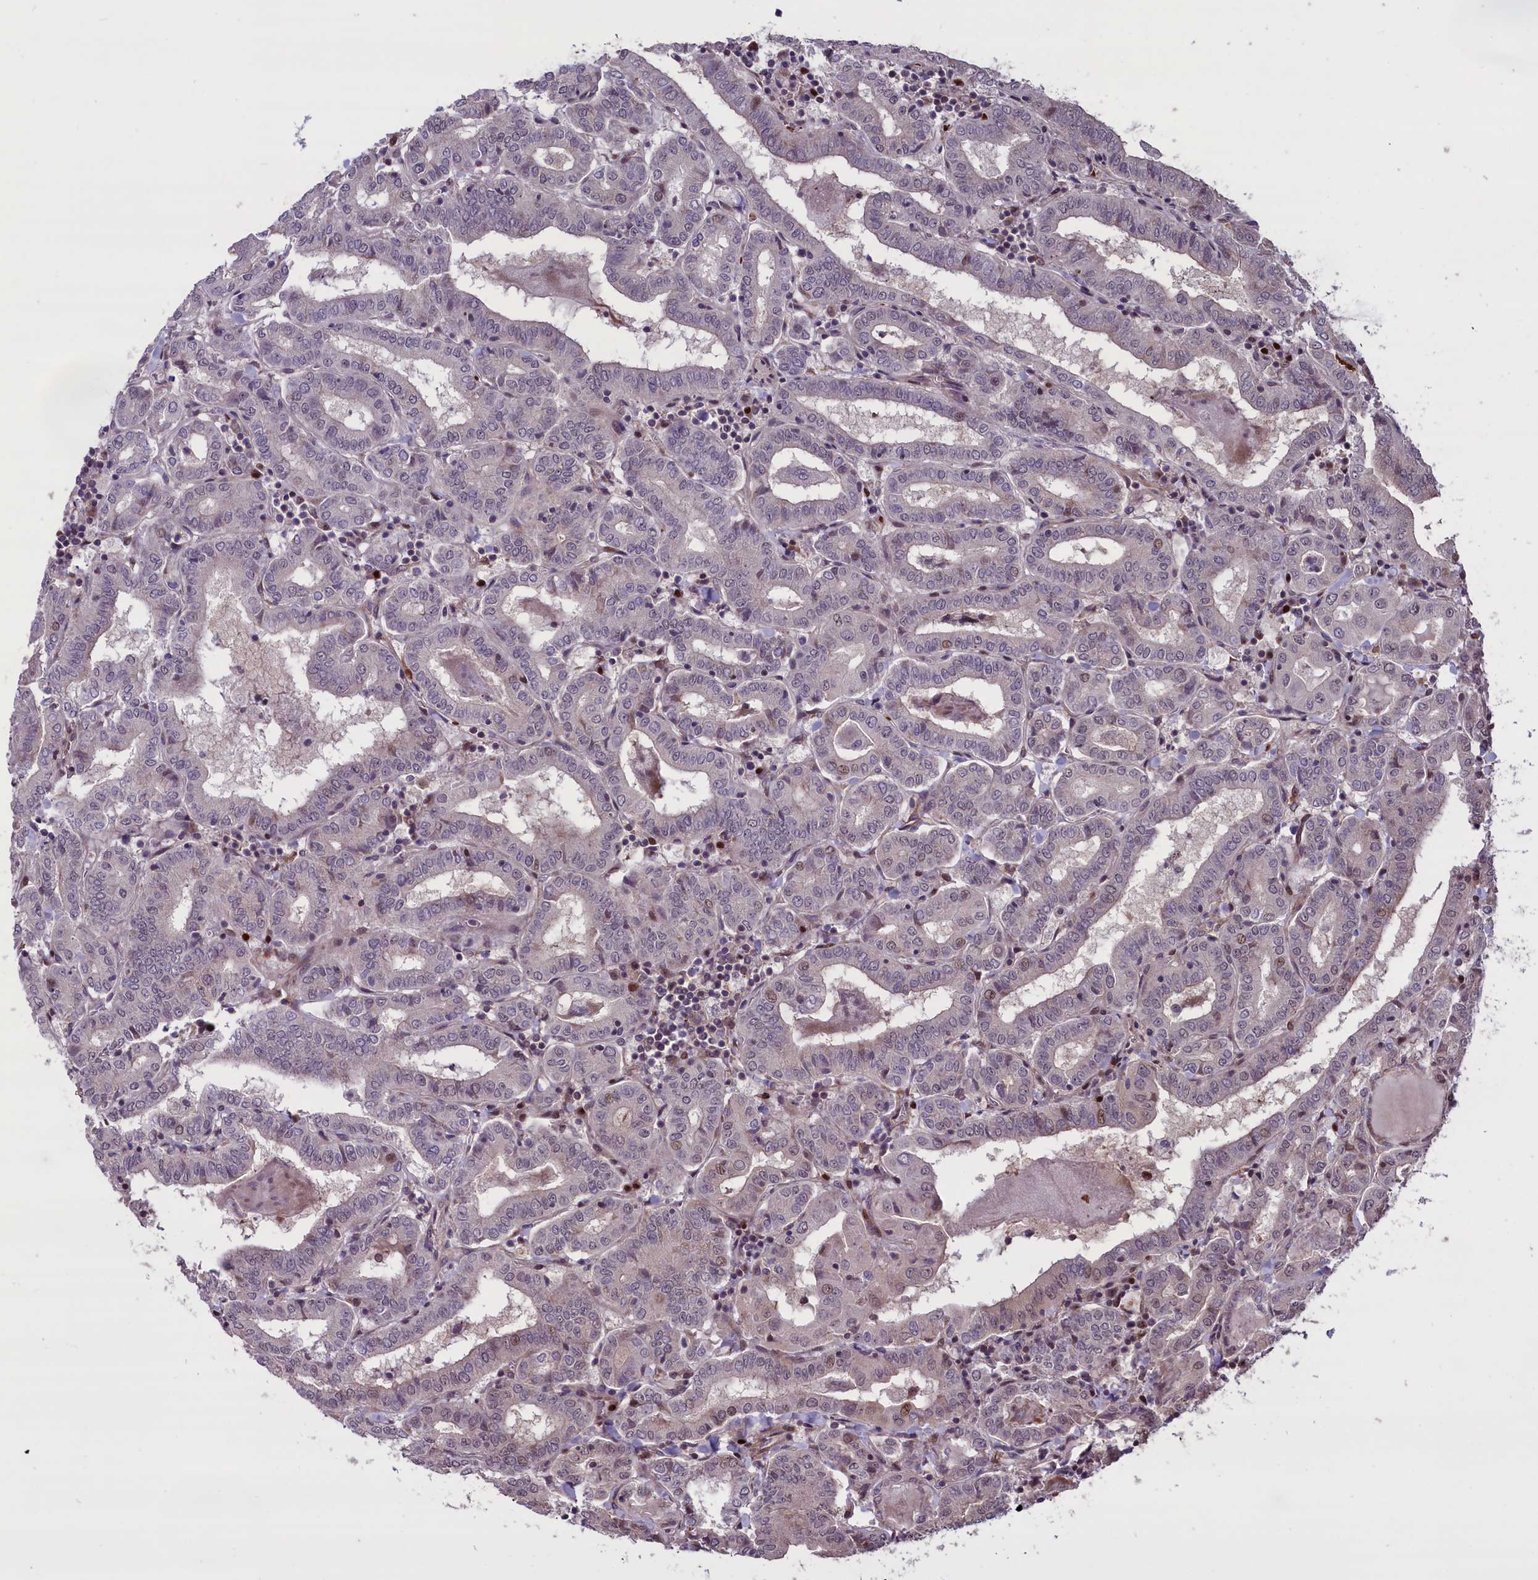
{"staining": {"intensity": "weak", "quantity": "<25%", "location": "nuclear"}, "tissue": "thyroid cancer", "cell_type": "Tumor cells", "image_type": "cancer", "snomed": [{"axis": "morphology", "description": "Papillary adenocarcinoma, NOS"}, {"axis": "topography", "description": "Thyroid gland"}], "caption": "IHC of papillary adenocarcinoma (thyroid) displays no expression in tumor cells. (Stains: DAB (3,3'-diaminobenzidine) immunohistochemistry with hematoxylin counter stain, Microscopy: brightfield microscopy at high magnification).", "gene": "SHFL", "patient": {"sex": "female", "age": 72}}